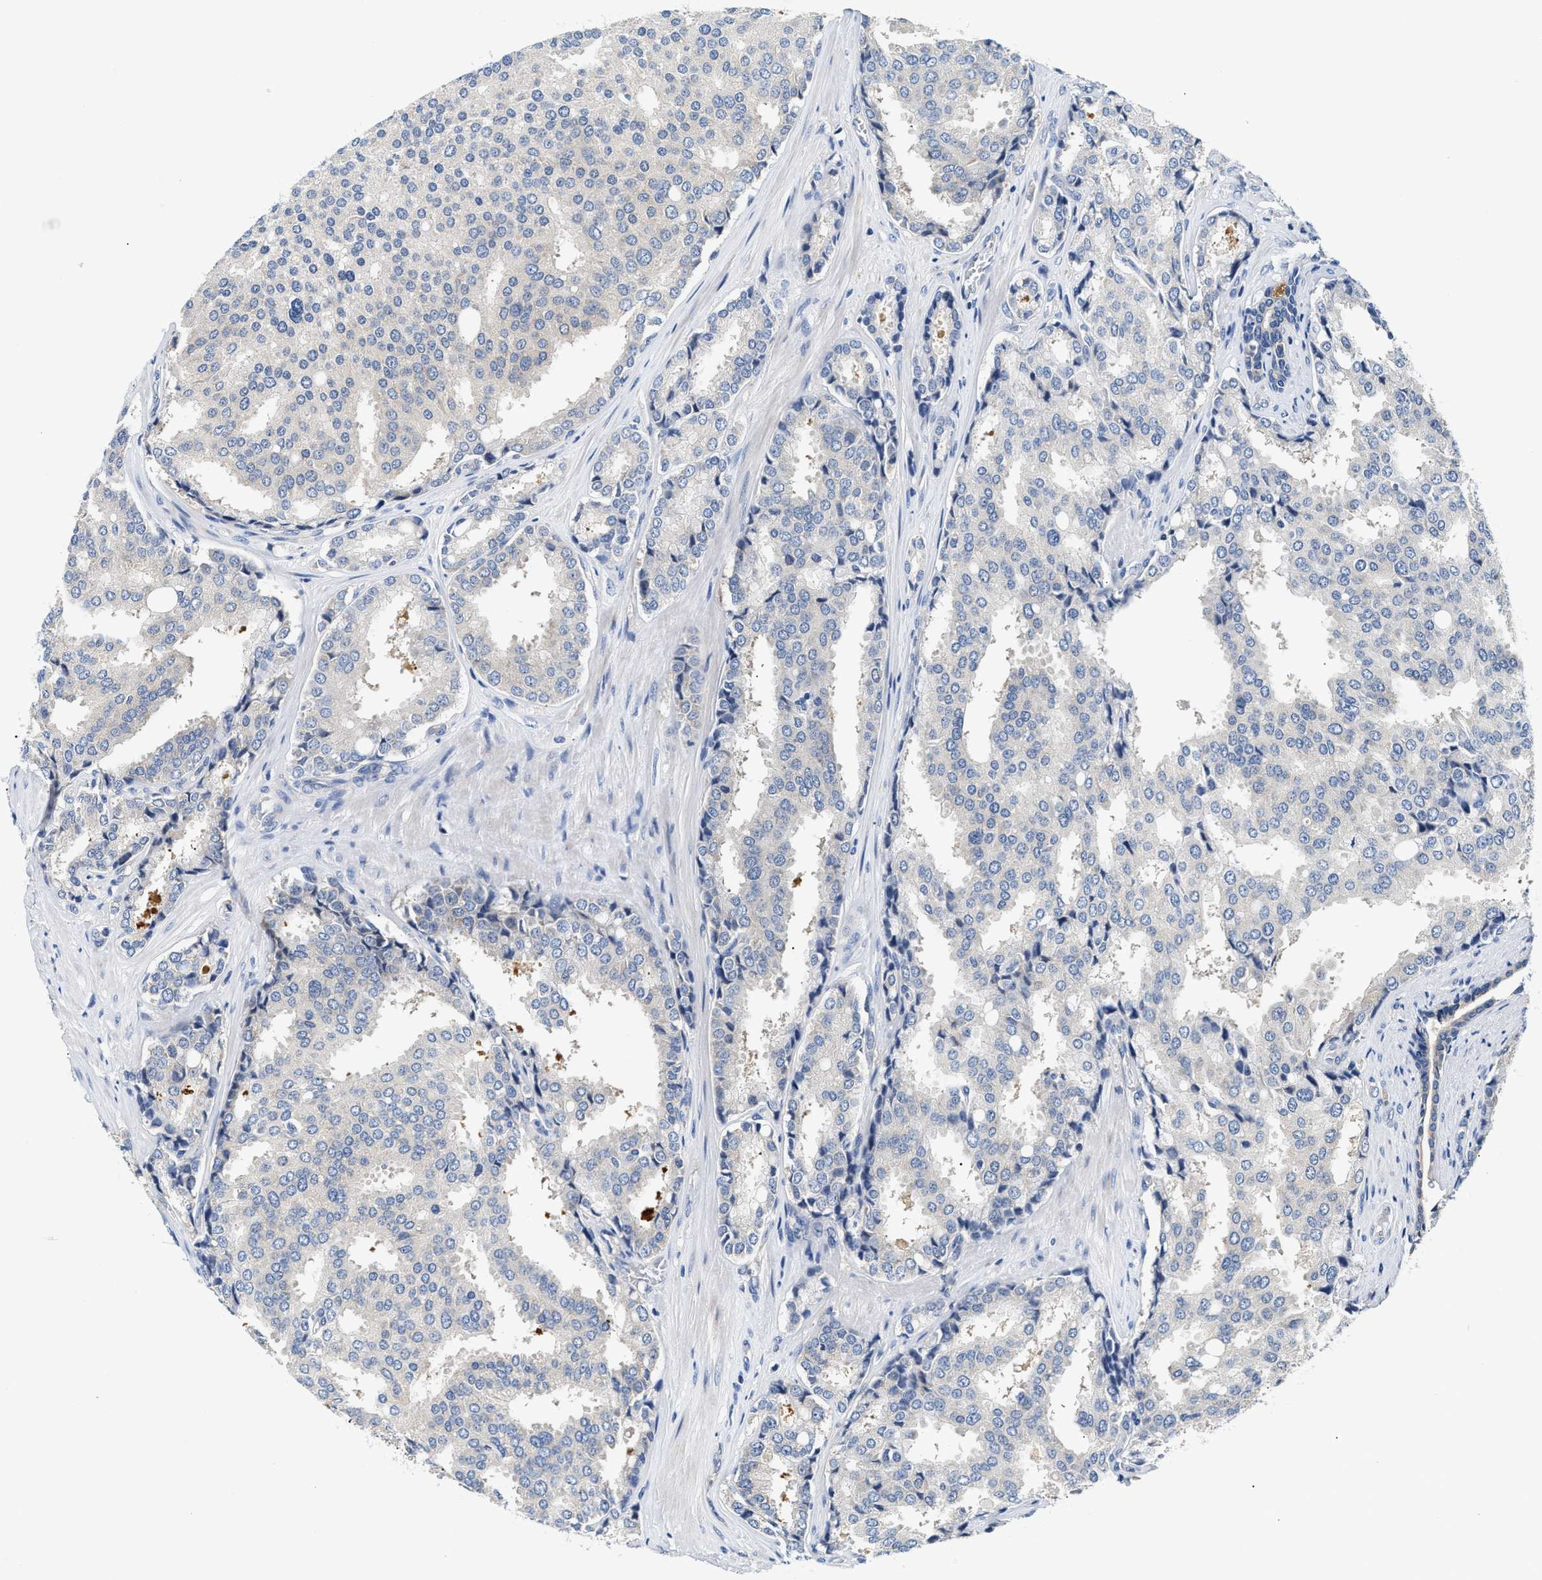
{"staining": {"intensity": "strong", "quantity": "<25%", "location": "cytoplasmic/membranous"}, "tissue": "prostate cancer", "cell_type": "Tumor cells", "image_type": "cancer", "snomed": [{"axis": "morphology", "description": "Adenocarcinoma, High grade"}, {"axis": "topography", "description": "Prostate"}], "caption": "Protein expression analysis of human prostate cancer (adenocarcinoma (high-grade)) reveals strong cytoplasmic/membranous staining in about <25% of tumor cells.", "gene": "FAM185A", "patient": {"sex": "male", "age": 50}}